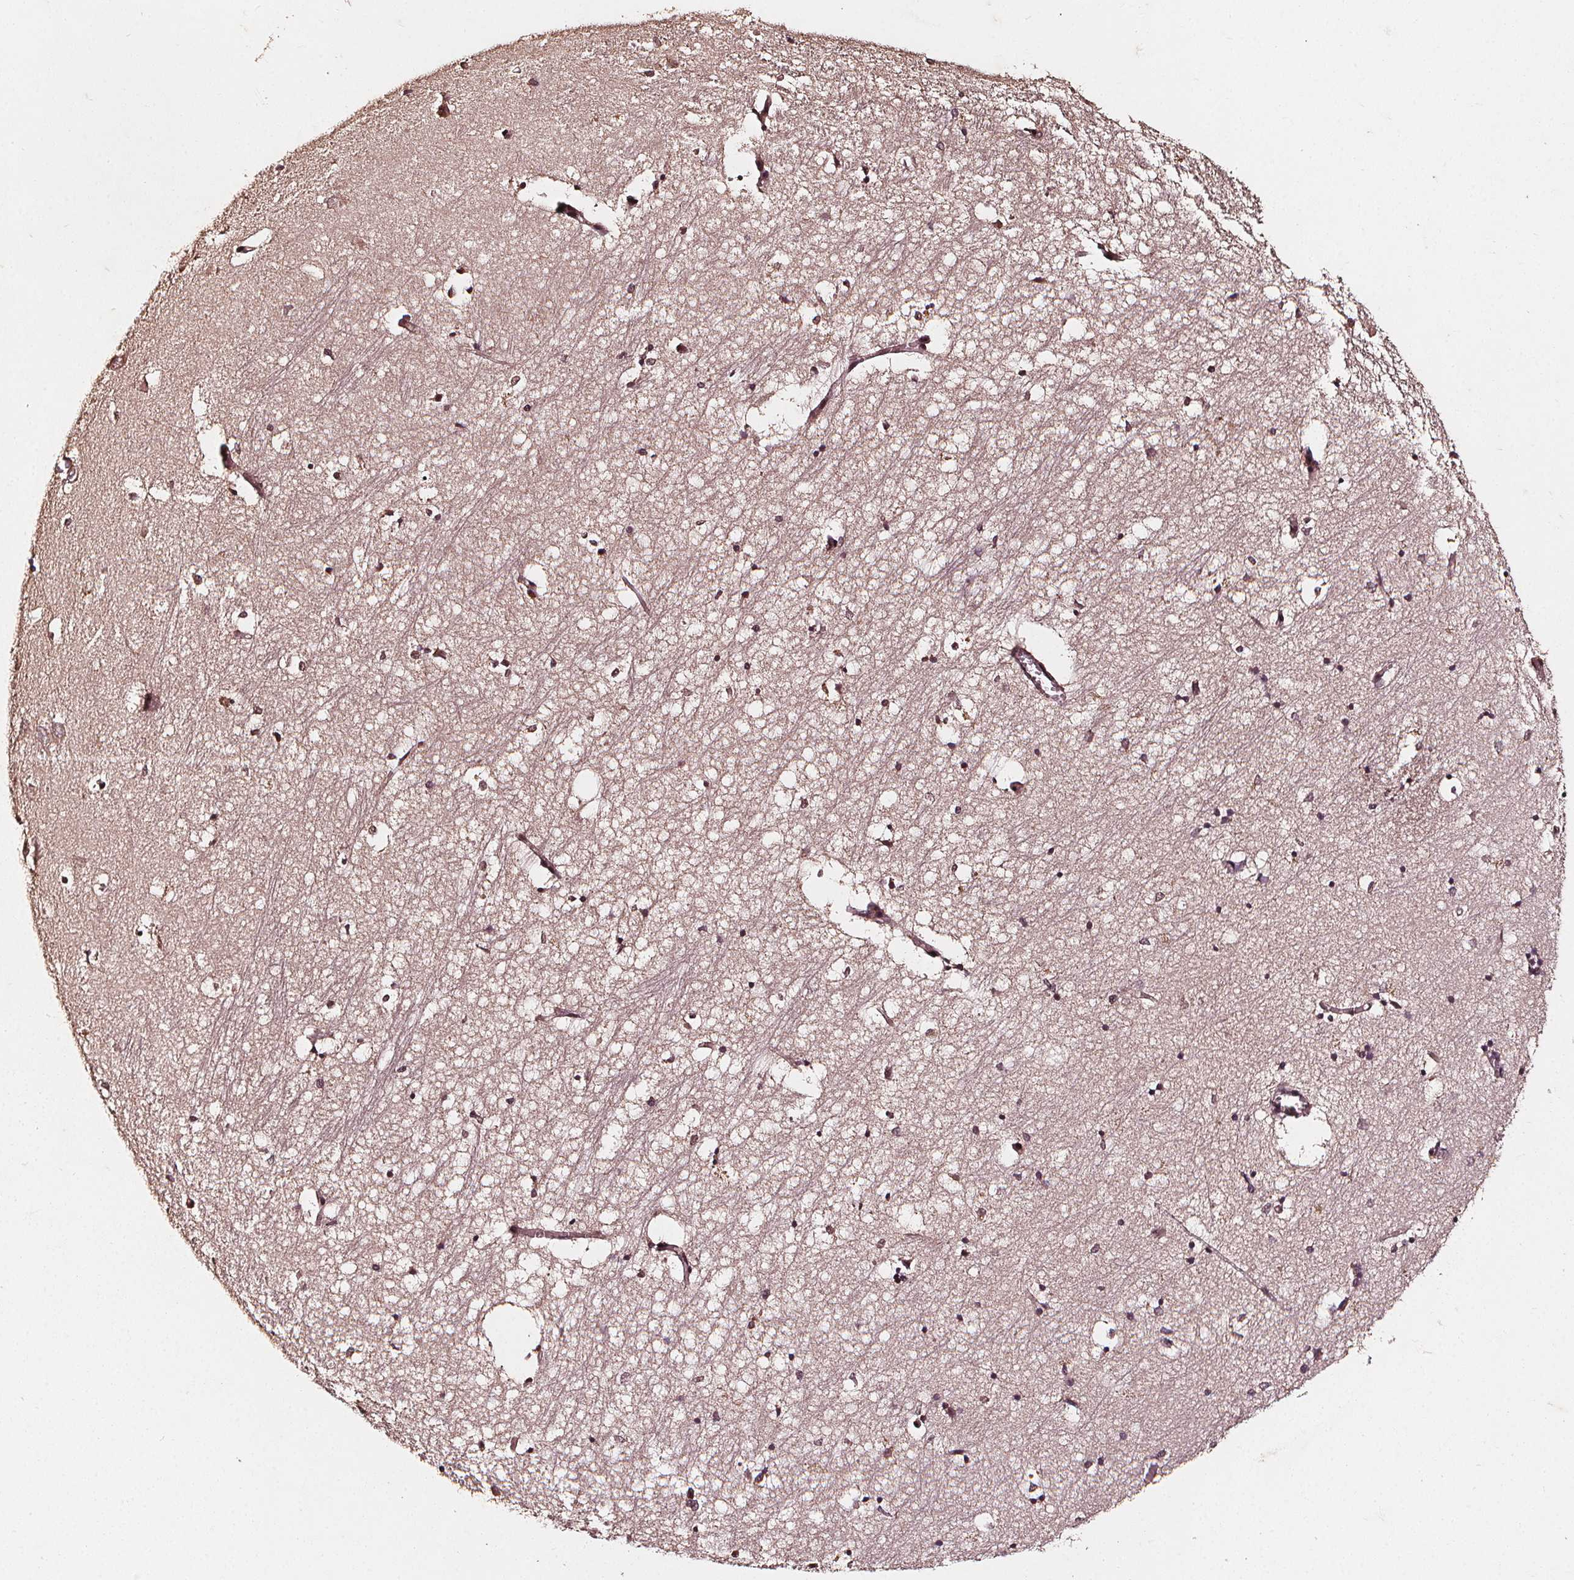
{"staining": {"intensity": "weak", "quantity": "25%-75%", "location": "nuclear"}, "tissue": "hippocampus", "cell_type": "Glial cells", "image_type": "normal", "snomed": [{"axis": "morphology", "description": "Normal tissue, NOS"}, {"axis": "topography", "description": "Lateral ventricle wall"}, {"axis": "topography", "description": "Hippocampus"}], "caption": "Immunohistochemistry (DAB (3,3'-diaminobenzidine)) staining of normal human hippocampus shows weak nuclear protein expression in approximately 25%-75% of glial cells. (Stains: DAB (3,3'-diaminobenzidine) in brown, nuclei in blue, Microscopy: brightfield microscopy at high magnification).", "gene": "EXOSC9", "patient": {"sex": "female", "age": 63}}